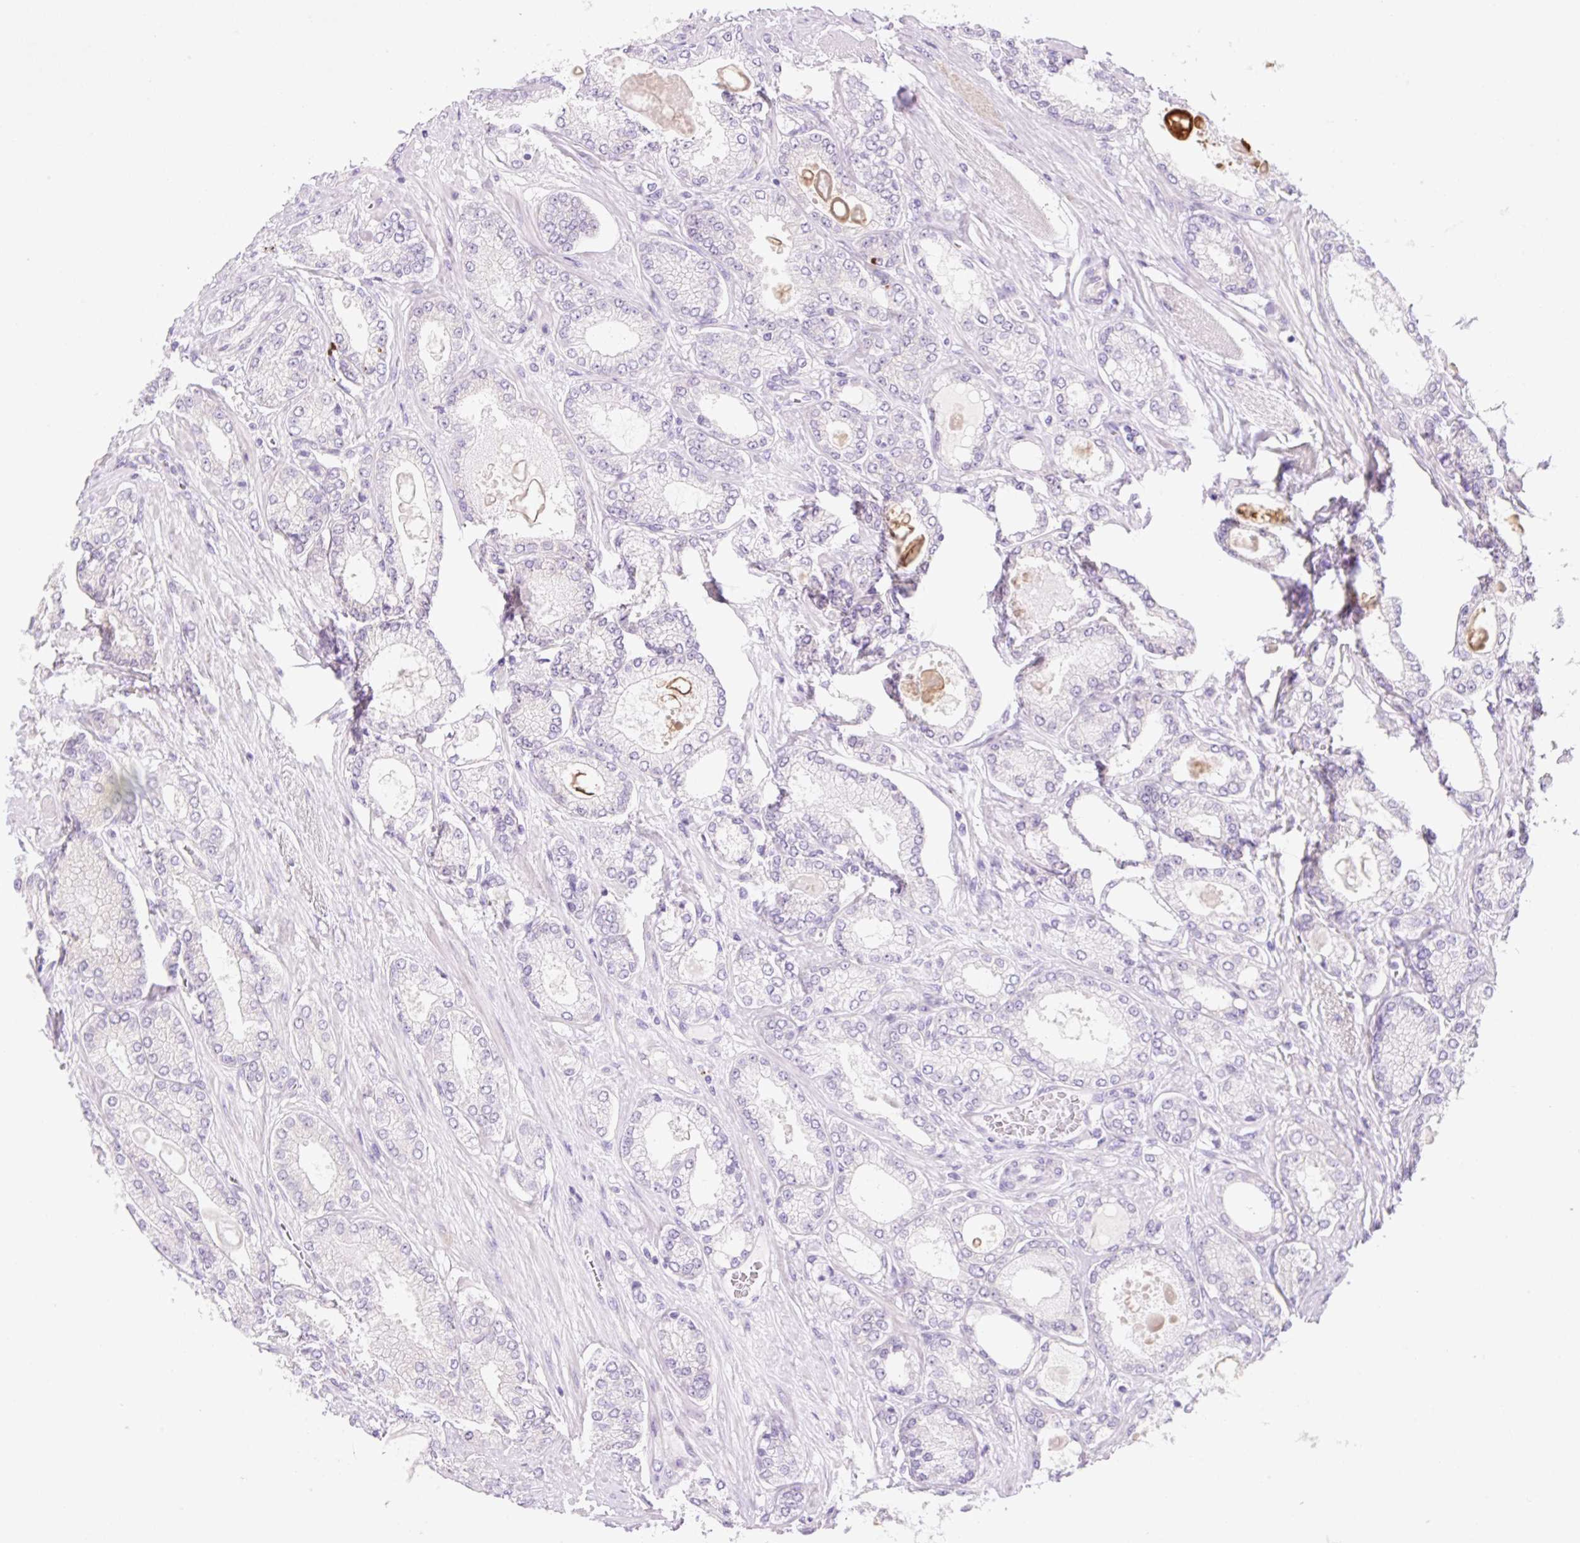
{"staining": {"intensity": "negative", "quantity": "none", "location": "none"}, "tissue": "prostate cancer", "cell_type": "Tumor cells", "image_type": "cancer", "snomed": [{"axis": "morphology", "description": "Adenocarcinoma, High grade"}, {"axis": "topography", "description": "Prostate"}], "caption": "Tumor cells are negative for protein expression in human prostate adenocarcinoma (high-grade).", "gene": "CELF6", "patient": {"sex": "male", "age": 68}}